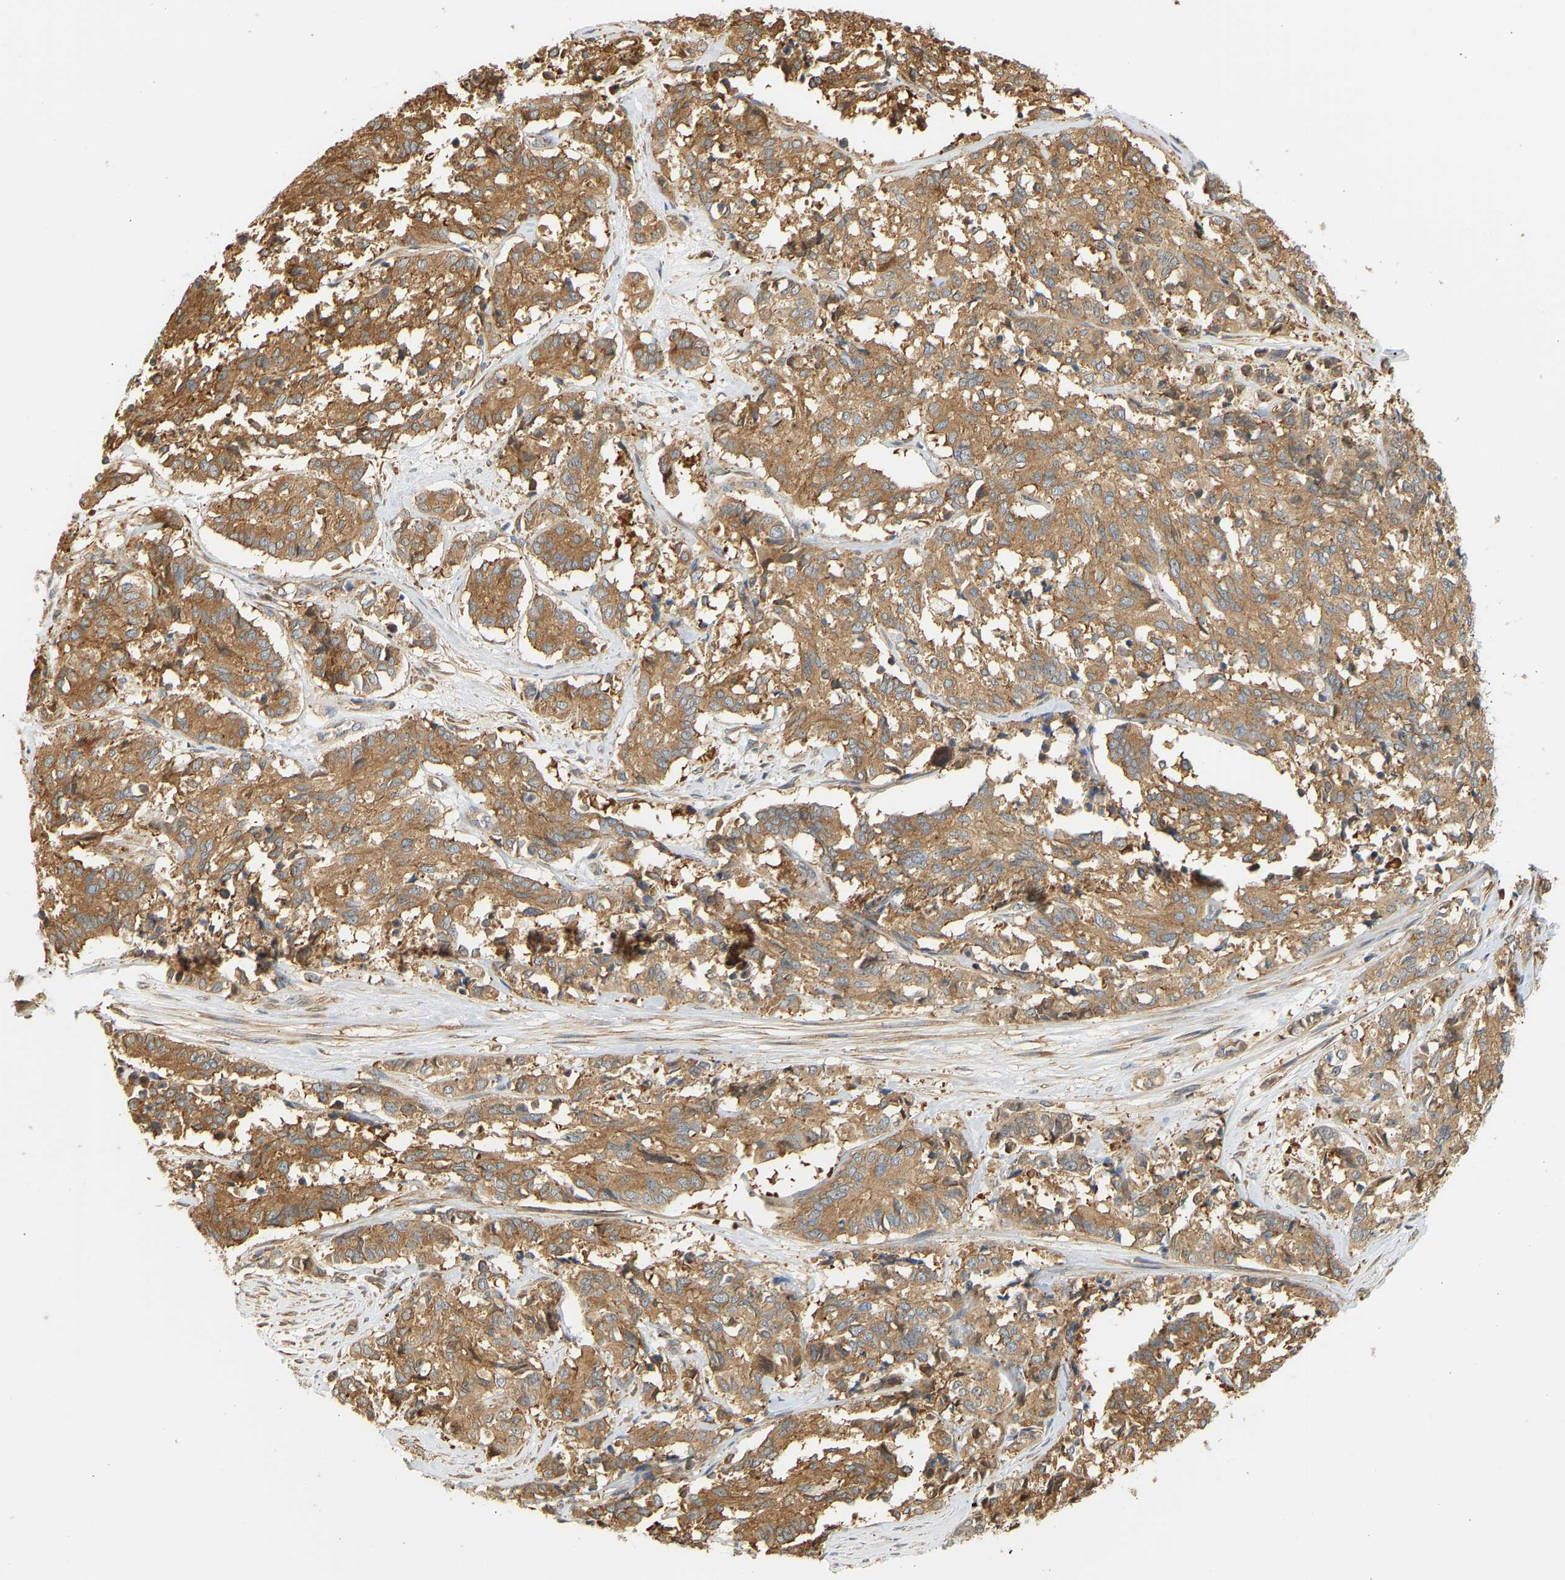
{"staining": {"intensity": "moderate", "quantity": ">75%", "location": "cytoplasmic/membranous"}, "tissue": "cervical cancer", "cell_type": "Tumor cells", "image_type": "cancer", "snomed": [{"axis": "morphology", "description": "Squamous cell carcinoma, NOS"}, {"axis": "topography", "description": "Cervix"}], "caption": "Cervical cancer (squamous cell carcinoma) stained for a protein reveals moderate cytoplasmic/membranous positivity in tumor cells.", "gene": "CEP57", "patient": {"sex": "female", "age": 35}}